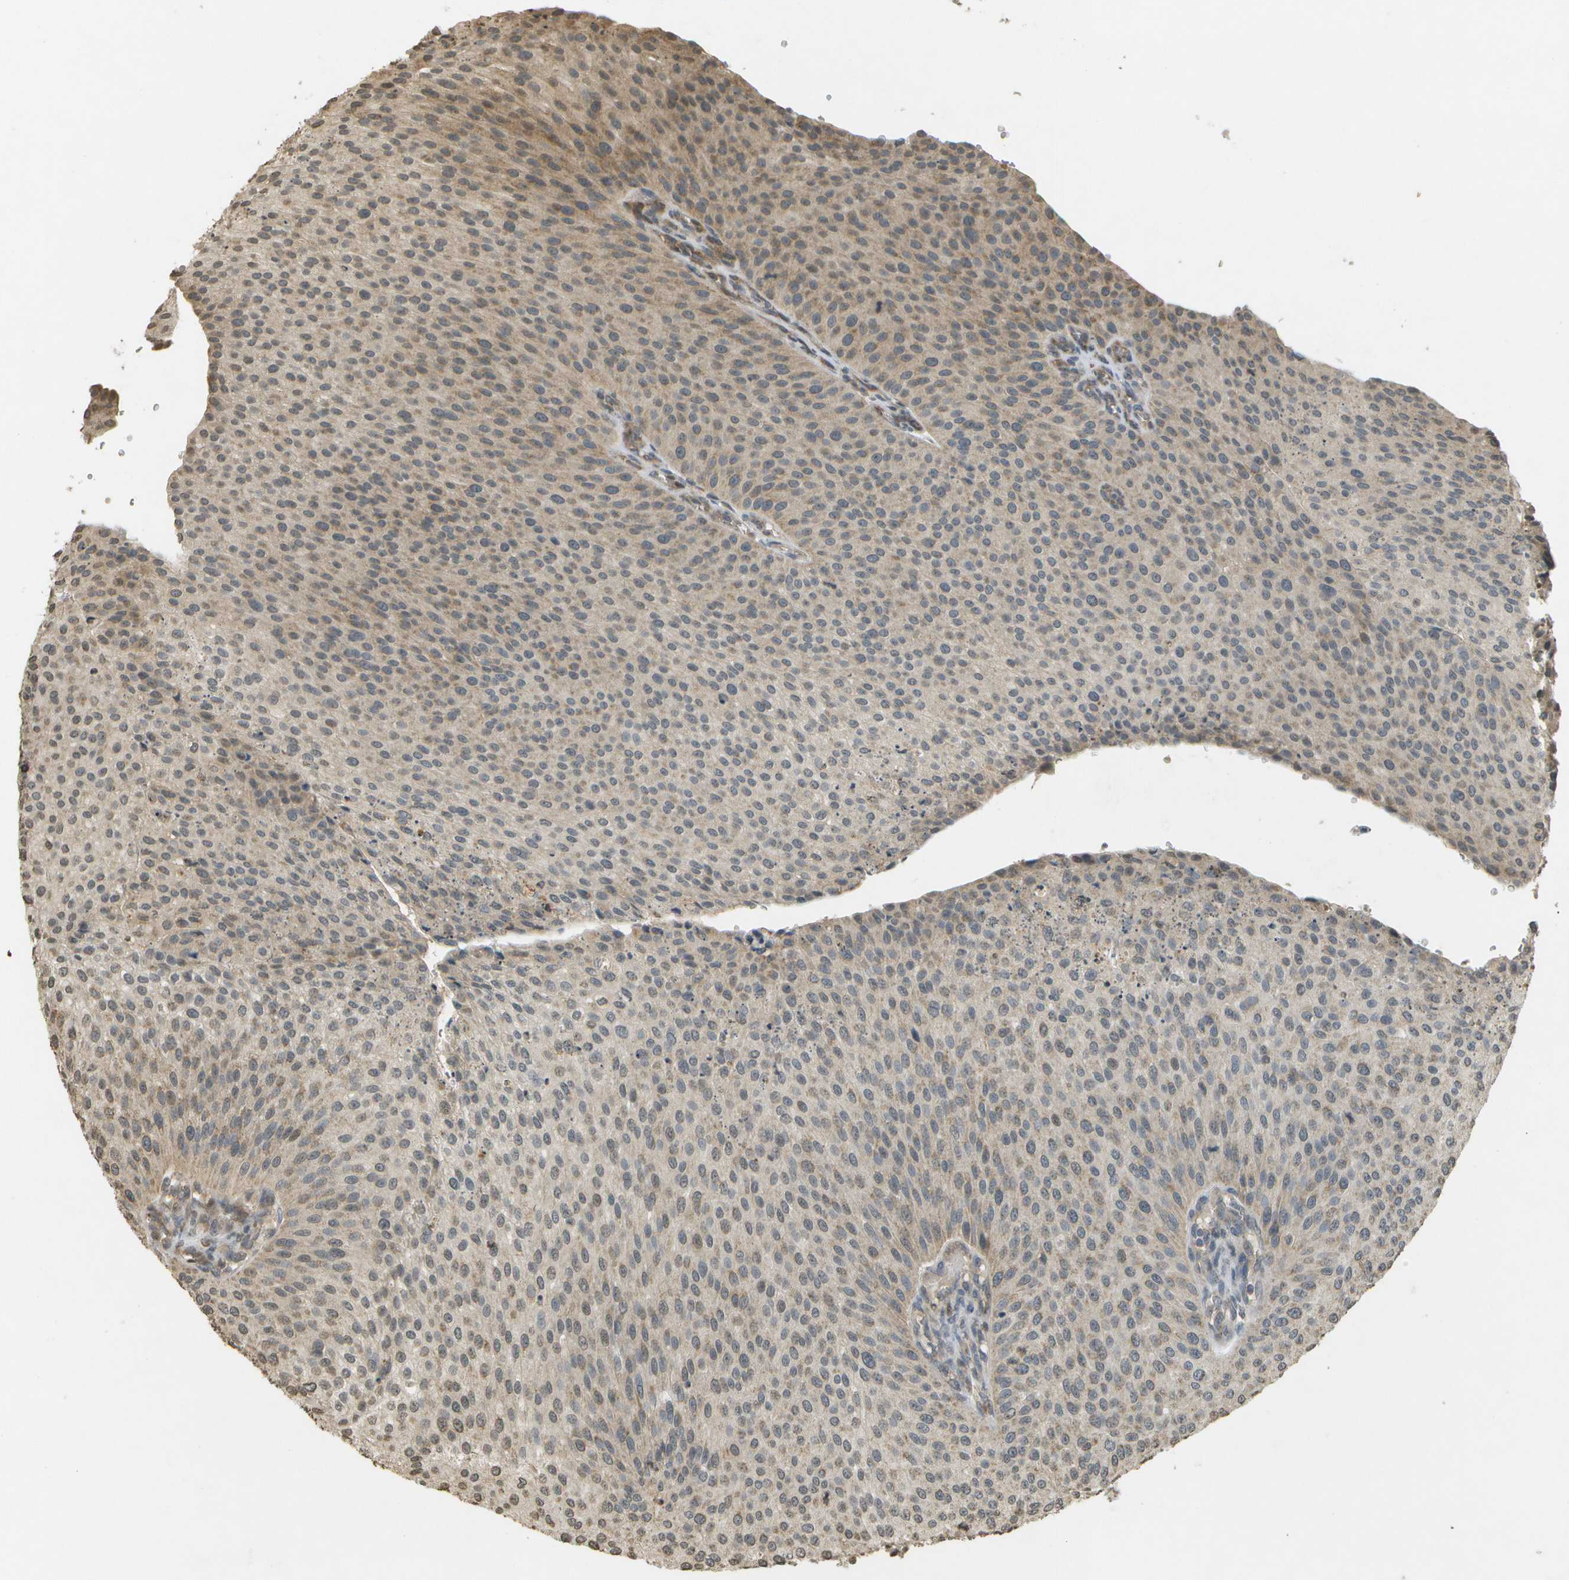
{"staining": {"intensity": "moderate", "quantity": ">75%", "location": "cytoplasmic/membranous"}, "tissue": "urothelial cancer", "cell_type": "Tumor cells", "image_type": "cancer", "snomed": [{"axis": "morphology", "description": "Urothelial carcinoma, Low grade"}, {"axis": "topography", "description": "Smooth muscle"}, {"axis": "topography", "description": "Urinary bladder"}], "caption": "Protein staining of urothelial cancer tissue demonstrates moderate cytoplasmic/membranous expression in about >75% of tumor cells. The protein of interest is stained brown, and the nuclei are stained in blue (DAB IHC with brightfield microscopy, high magnification).", "gene": "RAB21", "patient": {"sex": "male", "age": 60}}